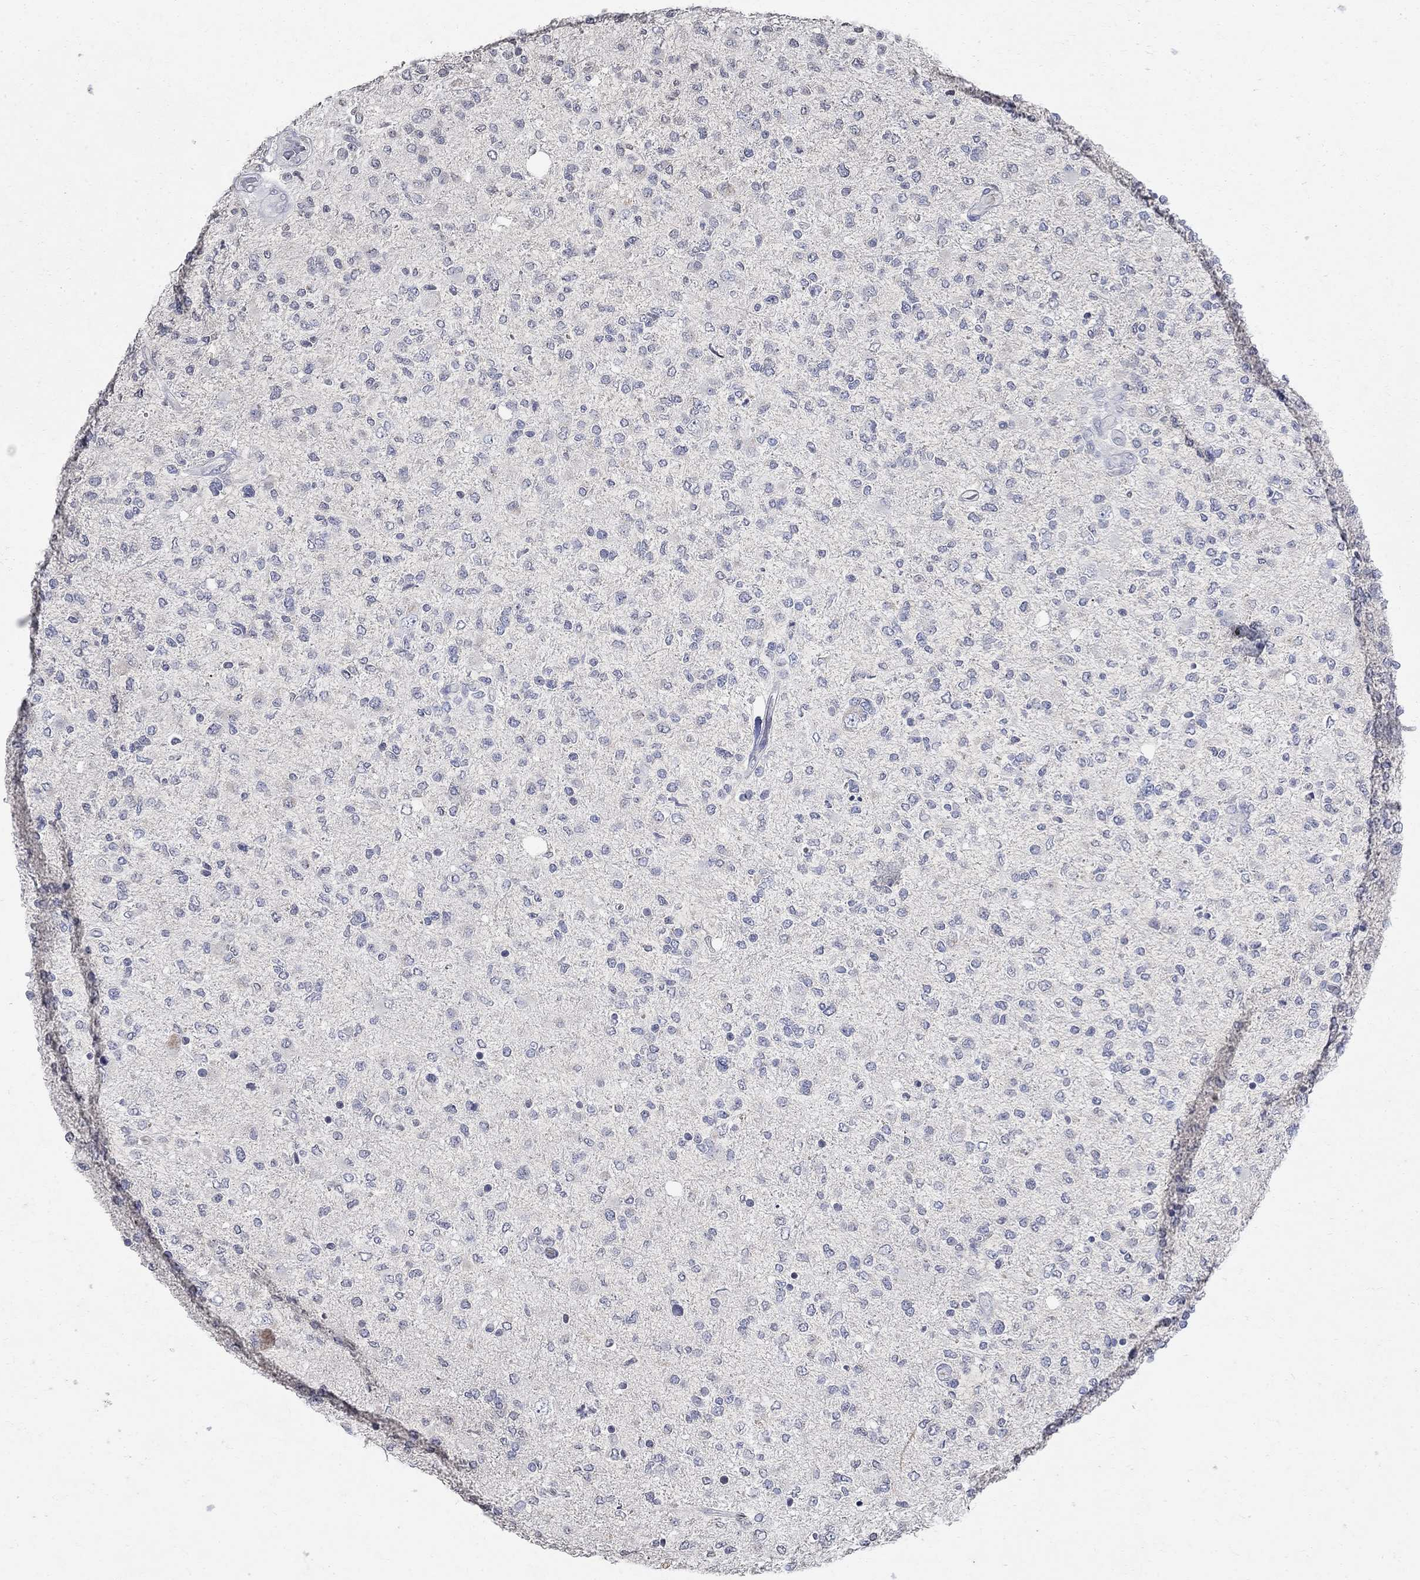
{"staining": {"intensity": "negative", "quantity": "none", "location": "none"}, "tissue": "glioma", "cell_type": "Tumor cells", "image_type": "cancer", "snomed": [{"axis": "morphology", "description": "Glioma, malignant, High grade"}, {"axis": "topography", "description": "Cerebral cortex"}], "caption": "High magnification brightfield microscopy of glioma stained with DAB (3,3'-diaminobenzidine) (brown) and counterstained with hematoxylin (blue): tumor cells show no significant positivity.", "gene": "TMEM169", "patient": {"sex": "male", "age": 70}}